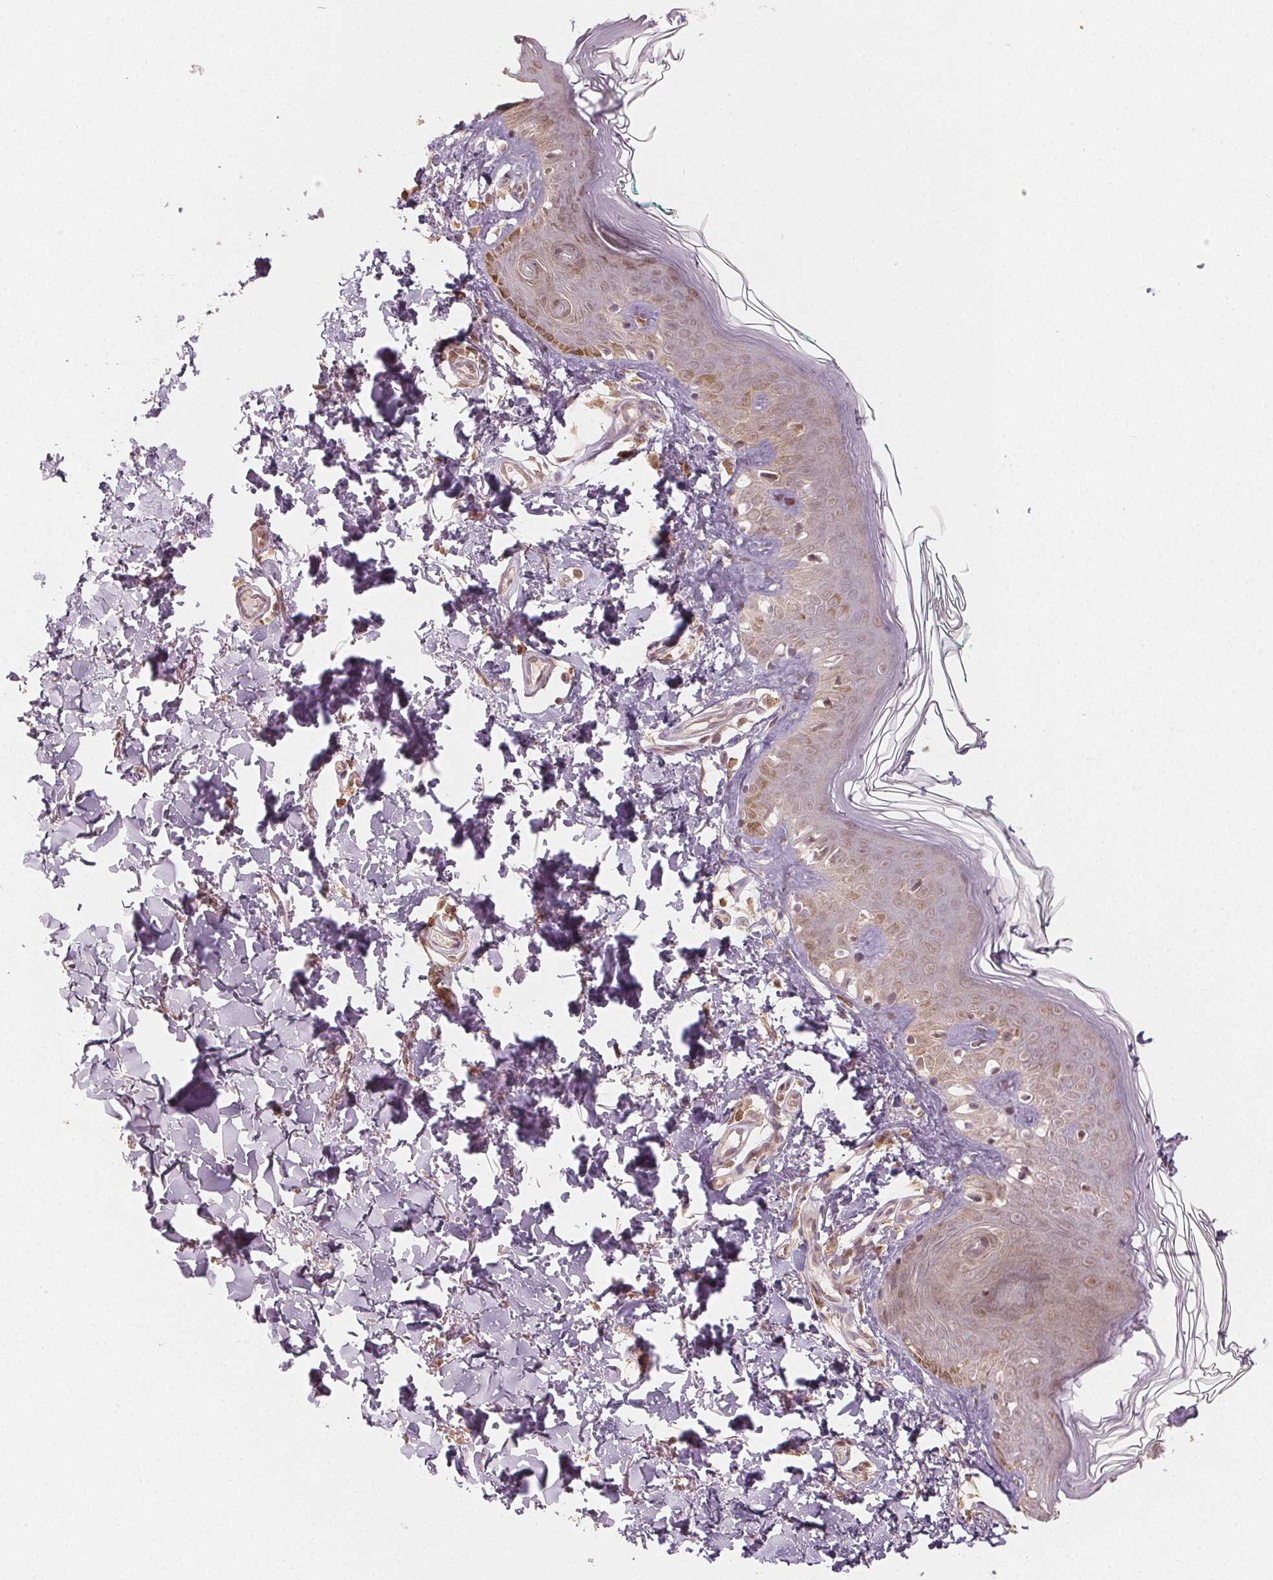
{"staining": {"intensity": "moderate", "quantity": ">75%", "location": "cytoplasmic/membranous,nuclear"}, "tissue": "skin", "cell_type": "Fibroblasts", "image_type": "normal", "snomed": [{"axis": "morphology", "description": "Normal tissue, NOS"}, {"axis": "topography", "description": "Skin"}, {"axis": "topography", "description": "Peripheral nerve tissue"}], "caption": "Immunohistochemical staining of normal human skin shows medium levels of moderate cytoplasmic/membranous,nuclear positivity in about >75% of fibroblasts.", "gene": "MAPK14", "patient": {"sex": "female", "age": 45}}